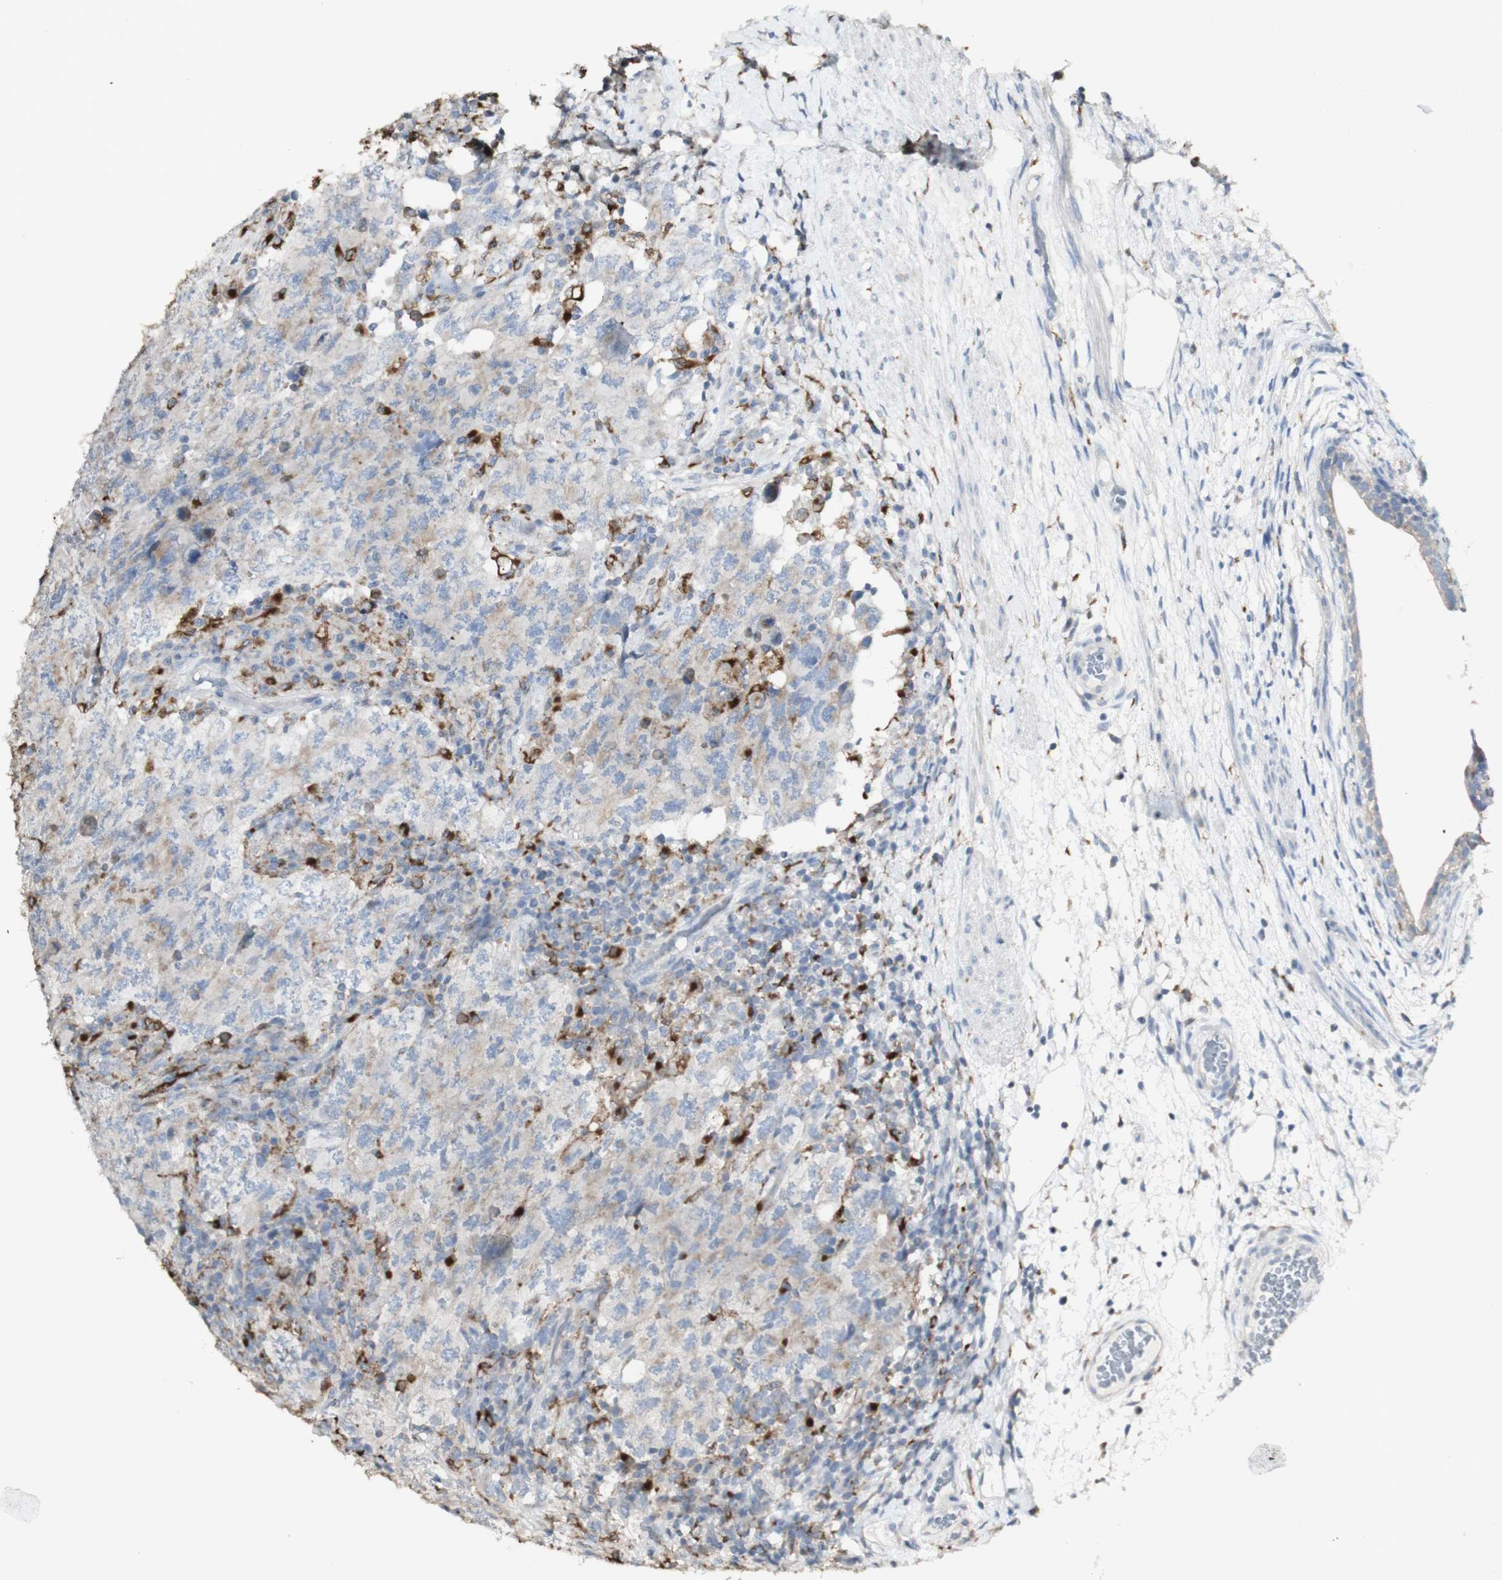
{"staining": {"intensity": "weak", "quantity": ">75%", "location": "cytoplasmic/membranous"}, "tissue": "testis cancer", "cell_type": "Tumor cells", "image_type": "cancer", "snomed": [{"axis": "morphology", "description": "Carcinoma, Embryonal, NOS"}, {"axis": "topography", "description": "Testis"}], "caption": "Immunohistochemical staining of testis embryonal carcinoma exhibits weak cytoplasmic/membranous protein positivity in approximately >75% of tumor cells. The protein is stained brown, and the nuclei are stained in blue (DAB (3,3'-diaminobenzidine) IHC with brightfield microscopy, high magnification).", "gene": "ATP6V1E1", "patient": {"sex": "male", "age": 26}}